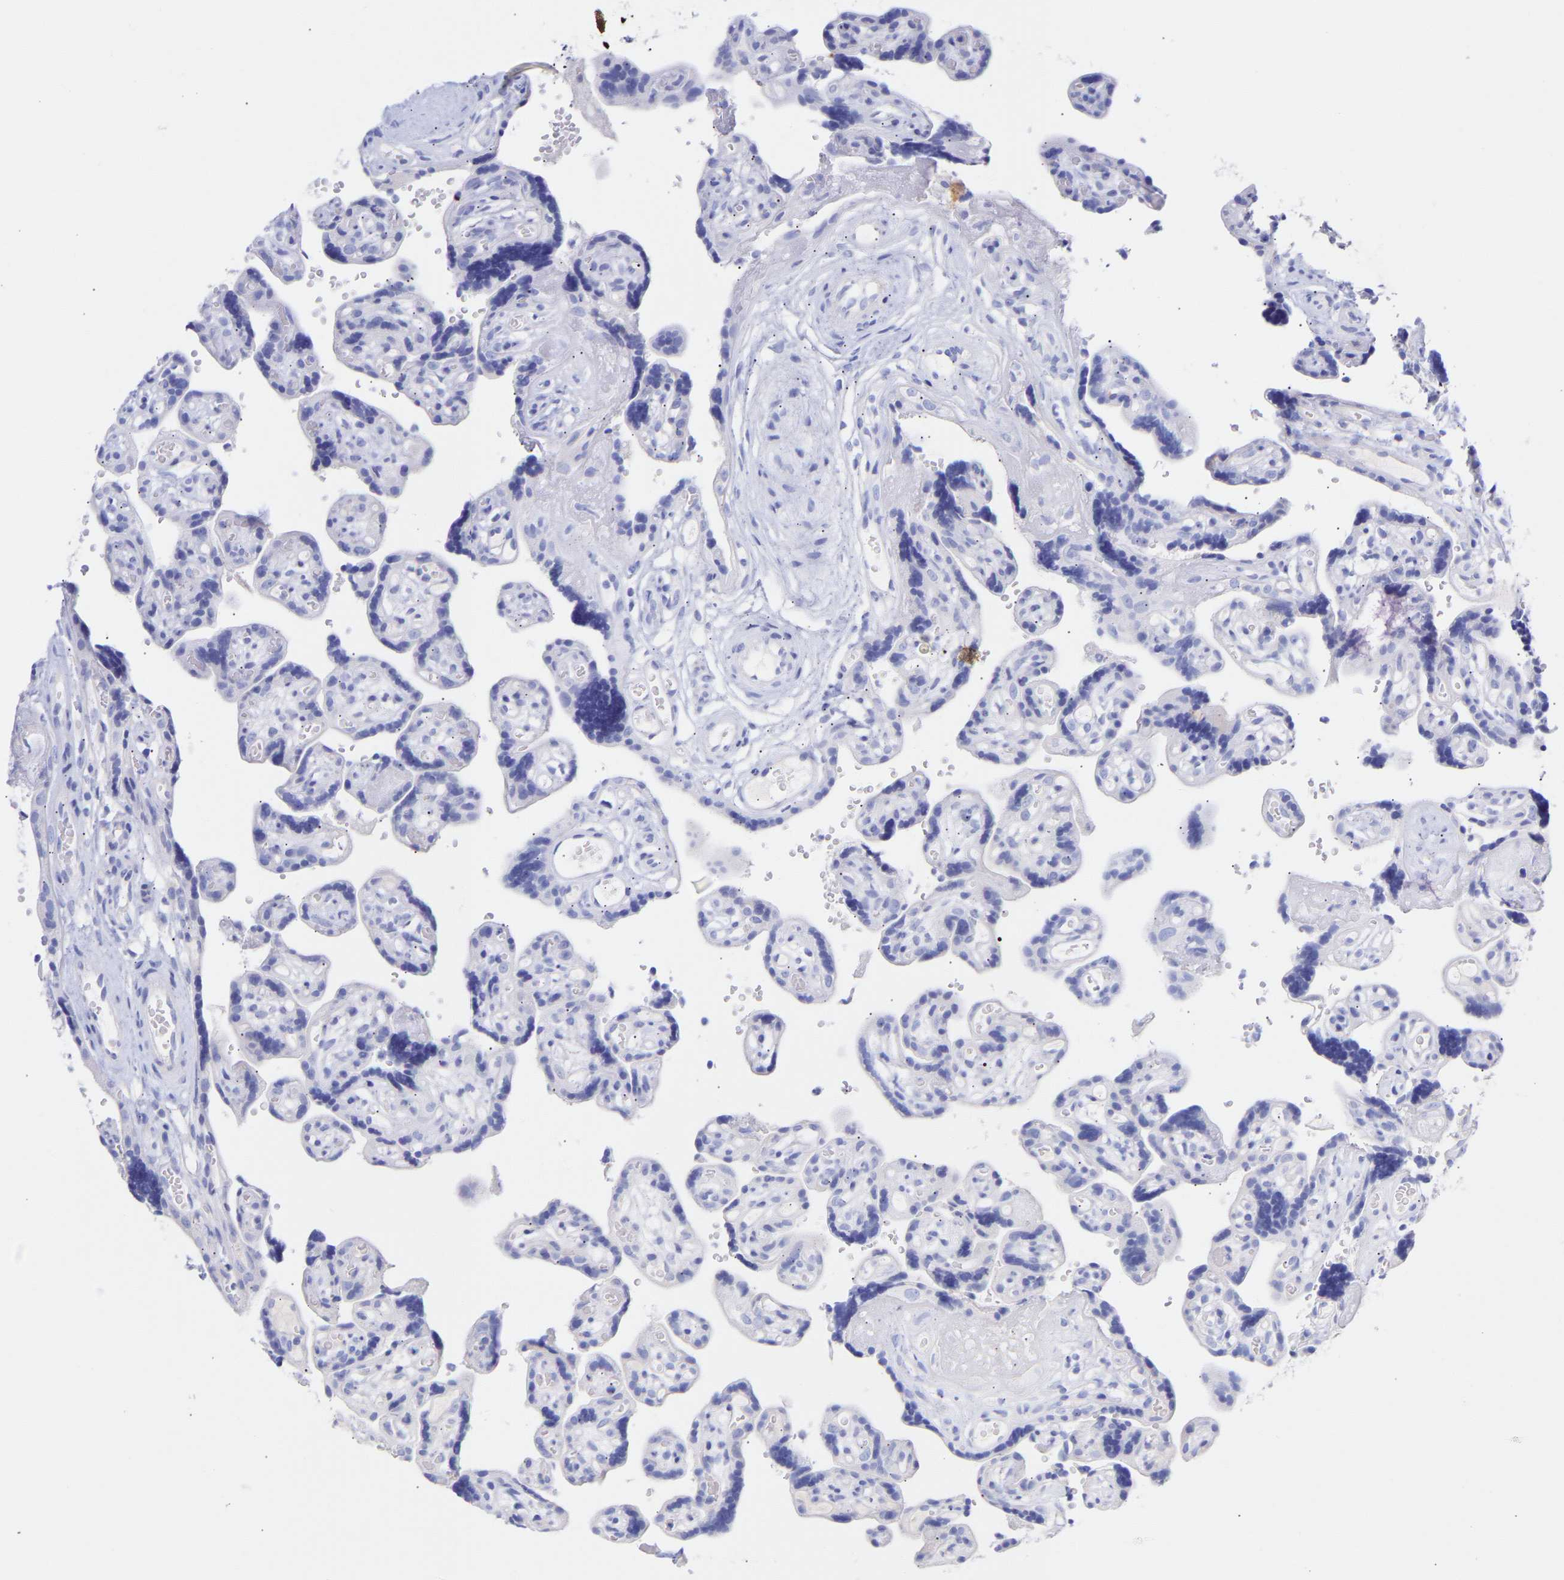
{"staining": {"intensity": "negative", "quantity": "none", "location": "none"}, "tissue": "placenta", "cell_type": "Decidual cells", "image_type": "normal", "snomed": [{"axis": "morphology", "description": "Normal tissue, NOS"}, {"axis": "topography", "description": "Placenta"}], "caption": "The photomicrograph reveals no staining of decidual cells in benign placenta.", "gene": "AMPH", "patient": {"sex": "female", "age": 30}}